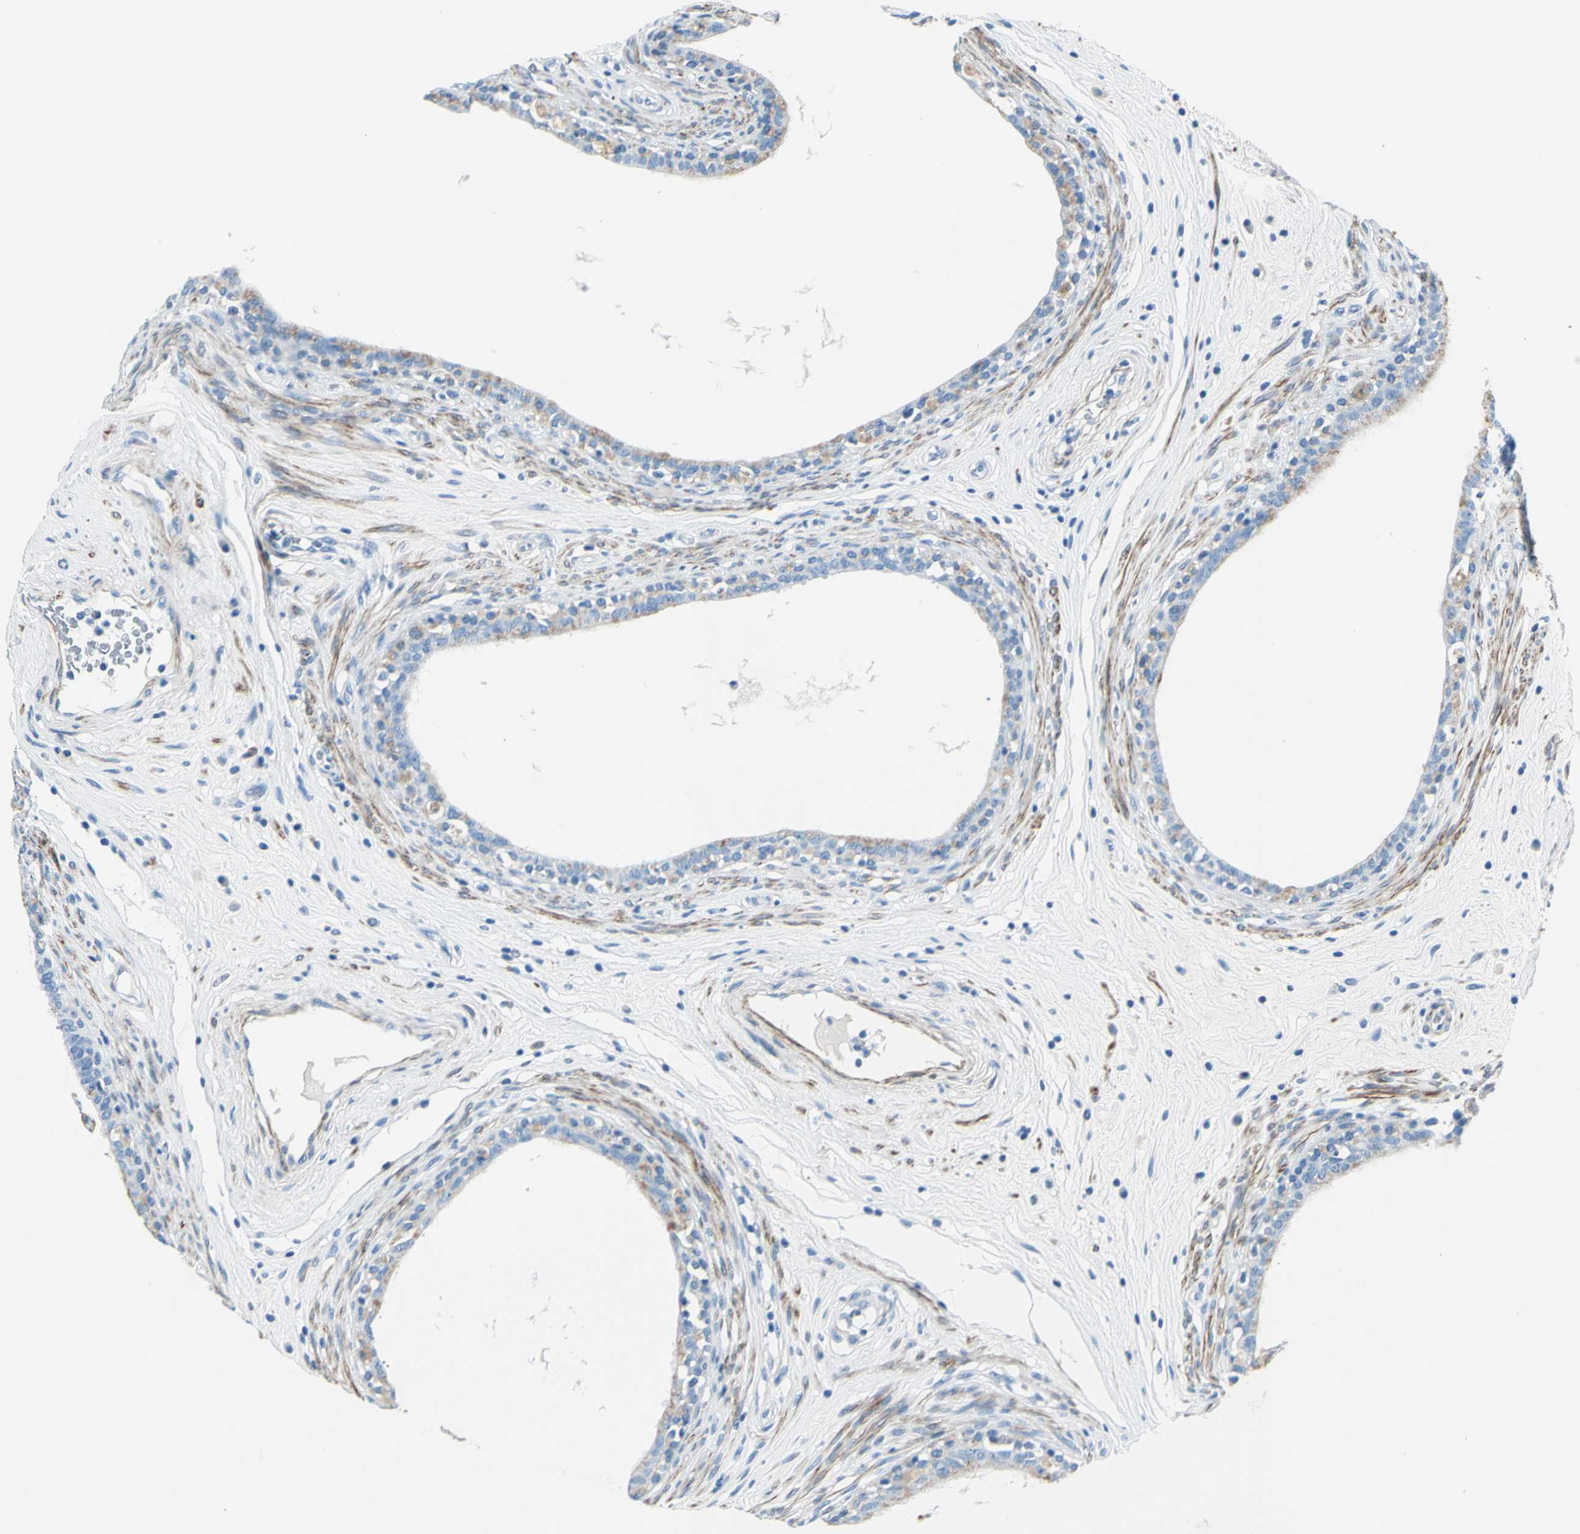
{"staining": {"intensity": "weak", "quantity": "25%-75%", "location": "cytoplasmic/membranous"}, "tissue": "epididymis", "cell_type": "Glandular cells", "image_type": "normal", "snomed": [{"axis": "morphology", "description": "Normal tissue, NOS"}, {"axis": "morphology", "description": "Inflammation, NOS"}, {"axis": "topography", "description": "Epididymis"}], "caption": "A high-resolution image shows IHC staining of benign epididymis, which demonstrates weak cytoplasmic/membranous positivity in approximately 25%-75% of glandular cells.", "gene": "CDH15", "patient": {"sex": "male", "age": 84}}